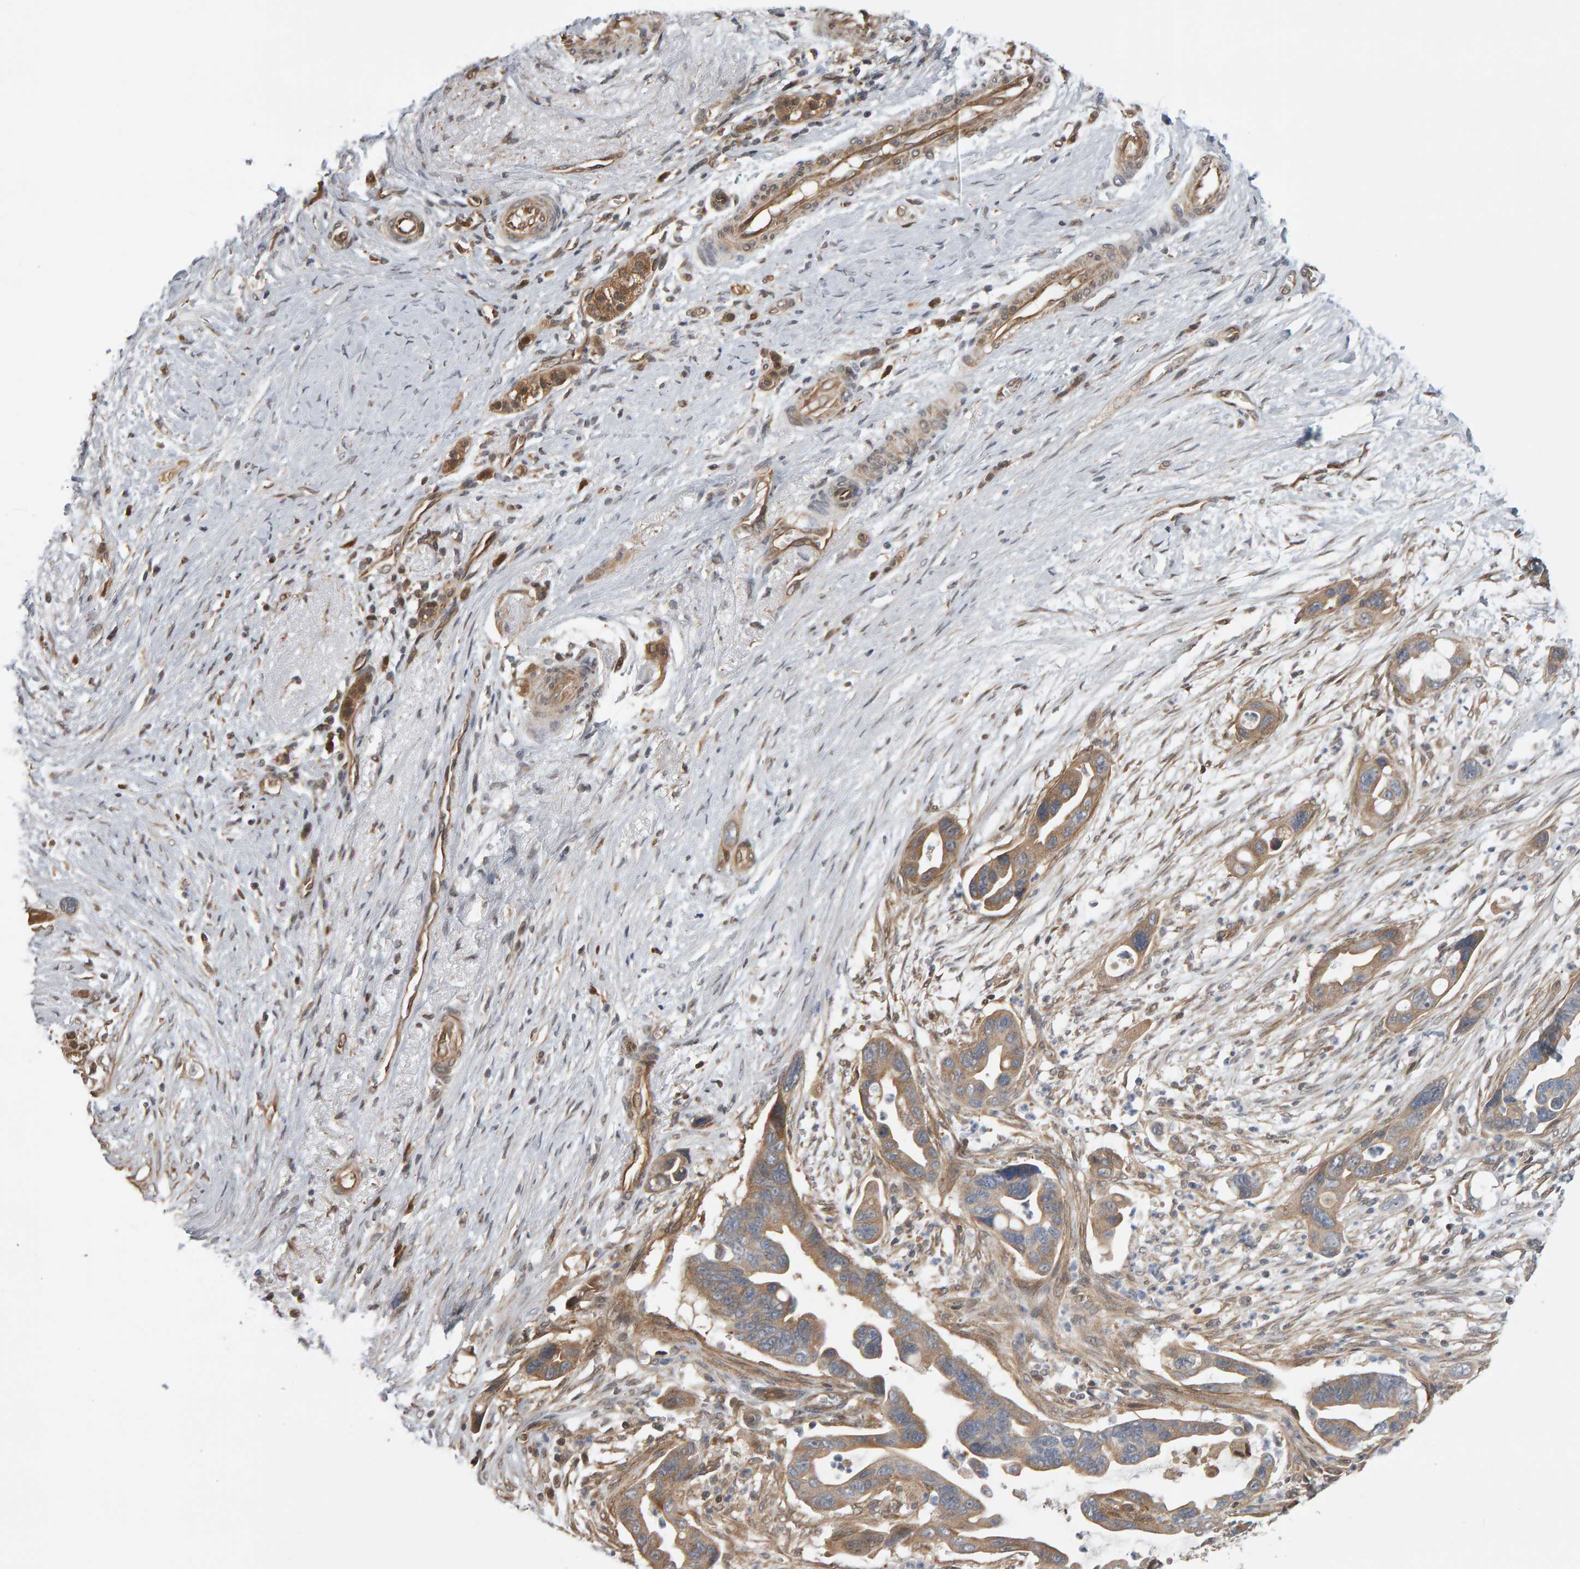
{"staining": {"intensity": "moderate", "quantity": ">75%", "location": "cytoplasmic/membranous"}, "tissue": "pancreatic cancer", "cell_type": "Tumor cells", "image_type": "cancer", "snomed": [{"axis": "morphology", "description": "Adenocarcinoma, NOS"}, {"axis": "topography", "description": "Pancreas"}], "caption": "Protein expression by immunohistochemistry shows moderate cytoplasmic/membranous staining in about >75% of tumor cells in pancreatic cancer (adenocarcinoma).", "gene": "COASY", "patient": {"sex": "female", "age": 72}}